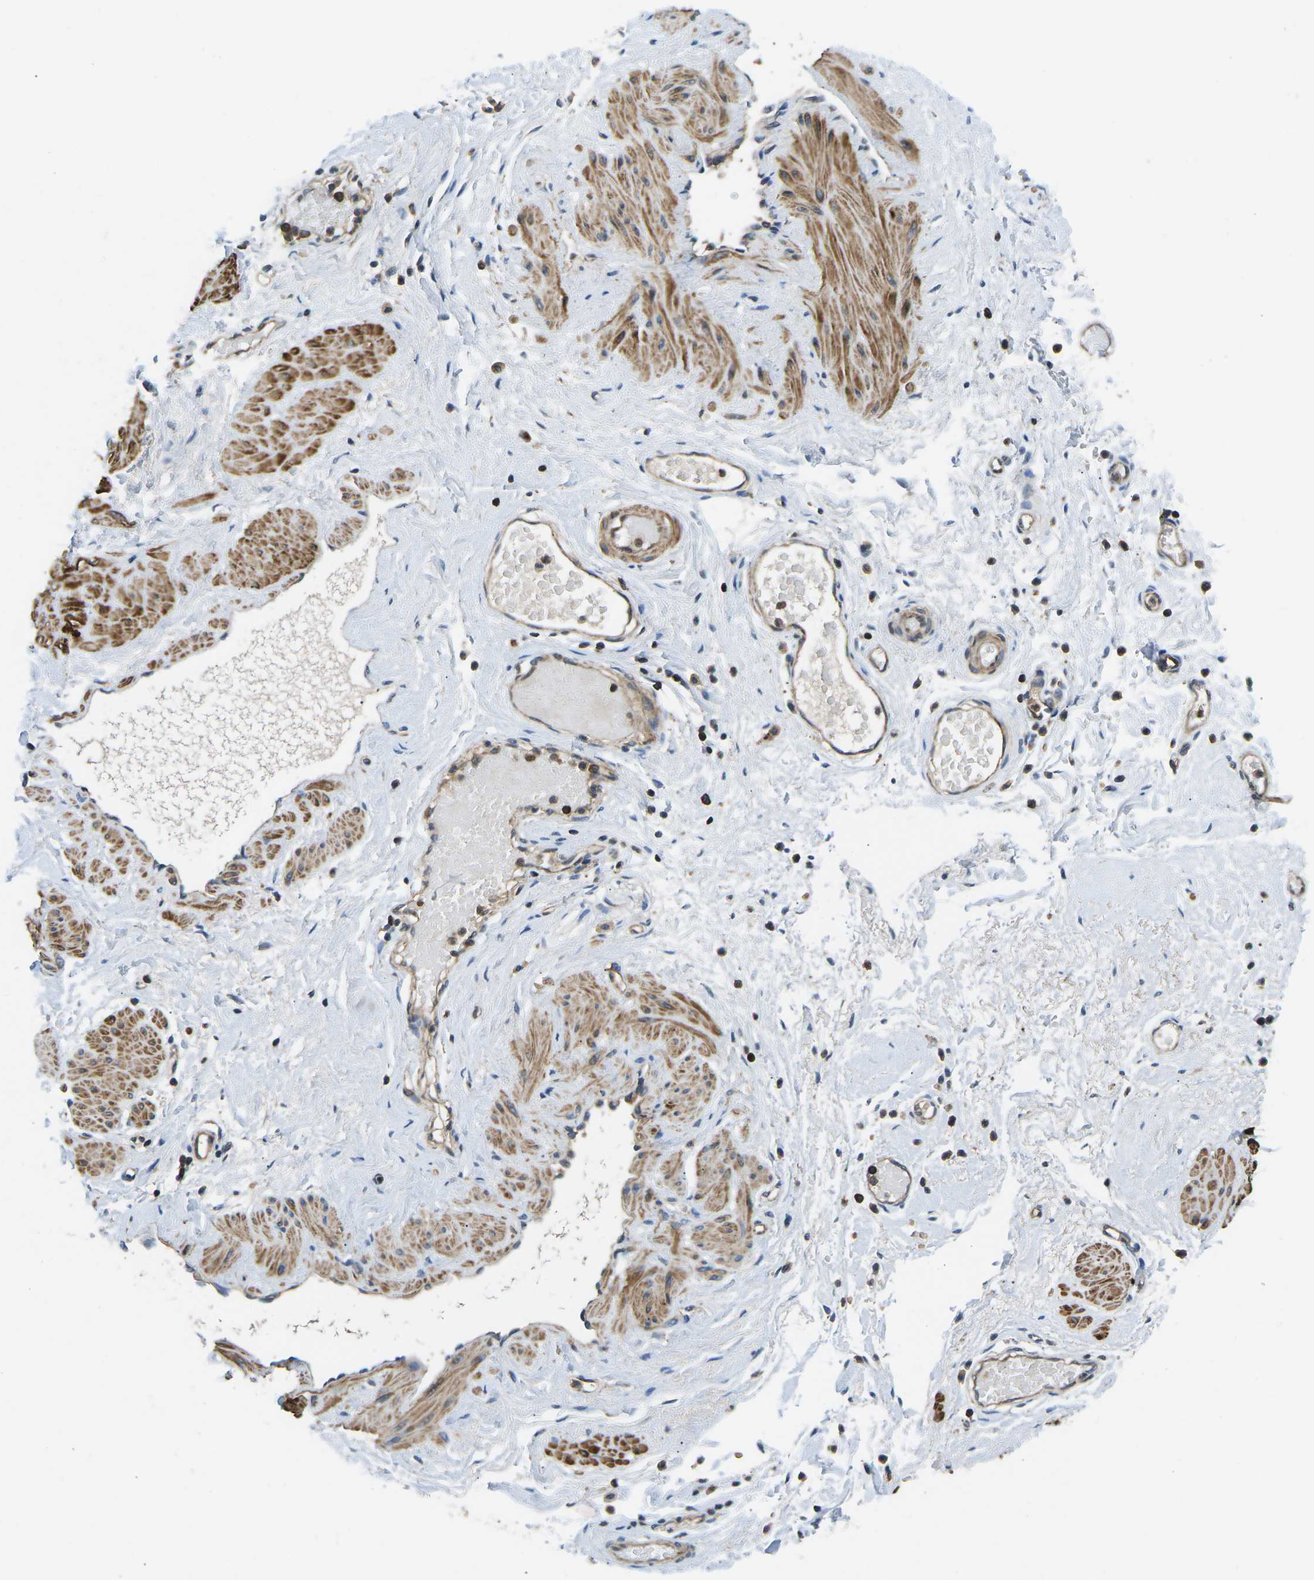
{"staining": {"intensity": "negative", "quantity": "none", "location": "none"}, "tissue": "adipose tissue", "cell_type": "Adipocytes", "image_type": "normal", "snomed": [{"axis": "morphology", "description": "Normal tissue, NOS"}, {"axis": "topography", "description": "Soft tissue"}, {"axis": "topography", "description": "Vascular tissue"}], "caption": "Immunohistochemistry image of benign adipose tissue stained for a protein (brown), which reveals no expression in adipocytes.", "gene": "KCNJ15", "patient": {"sex": "female", "age": 35}}